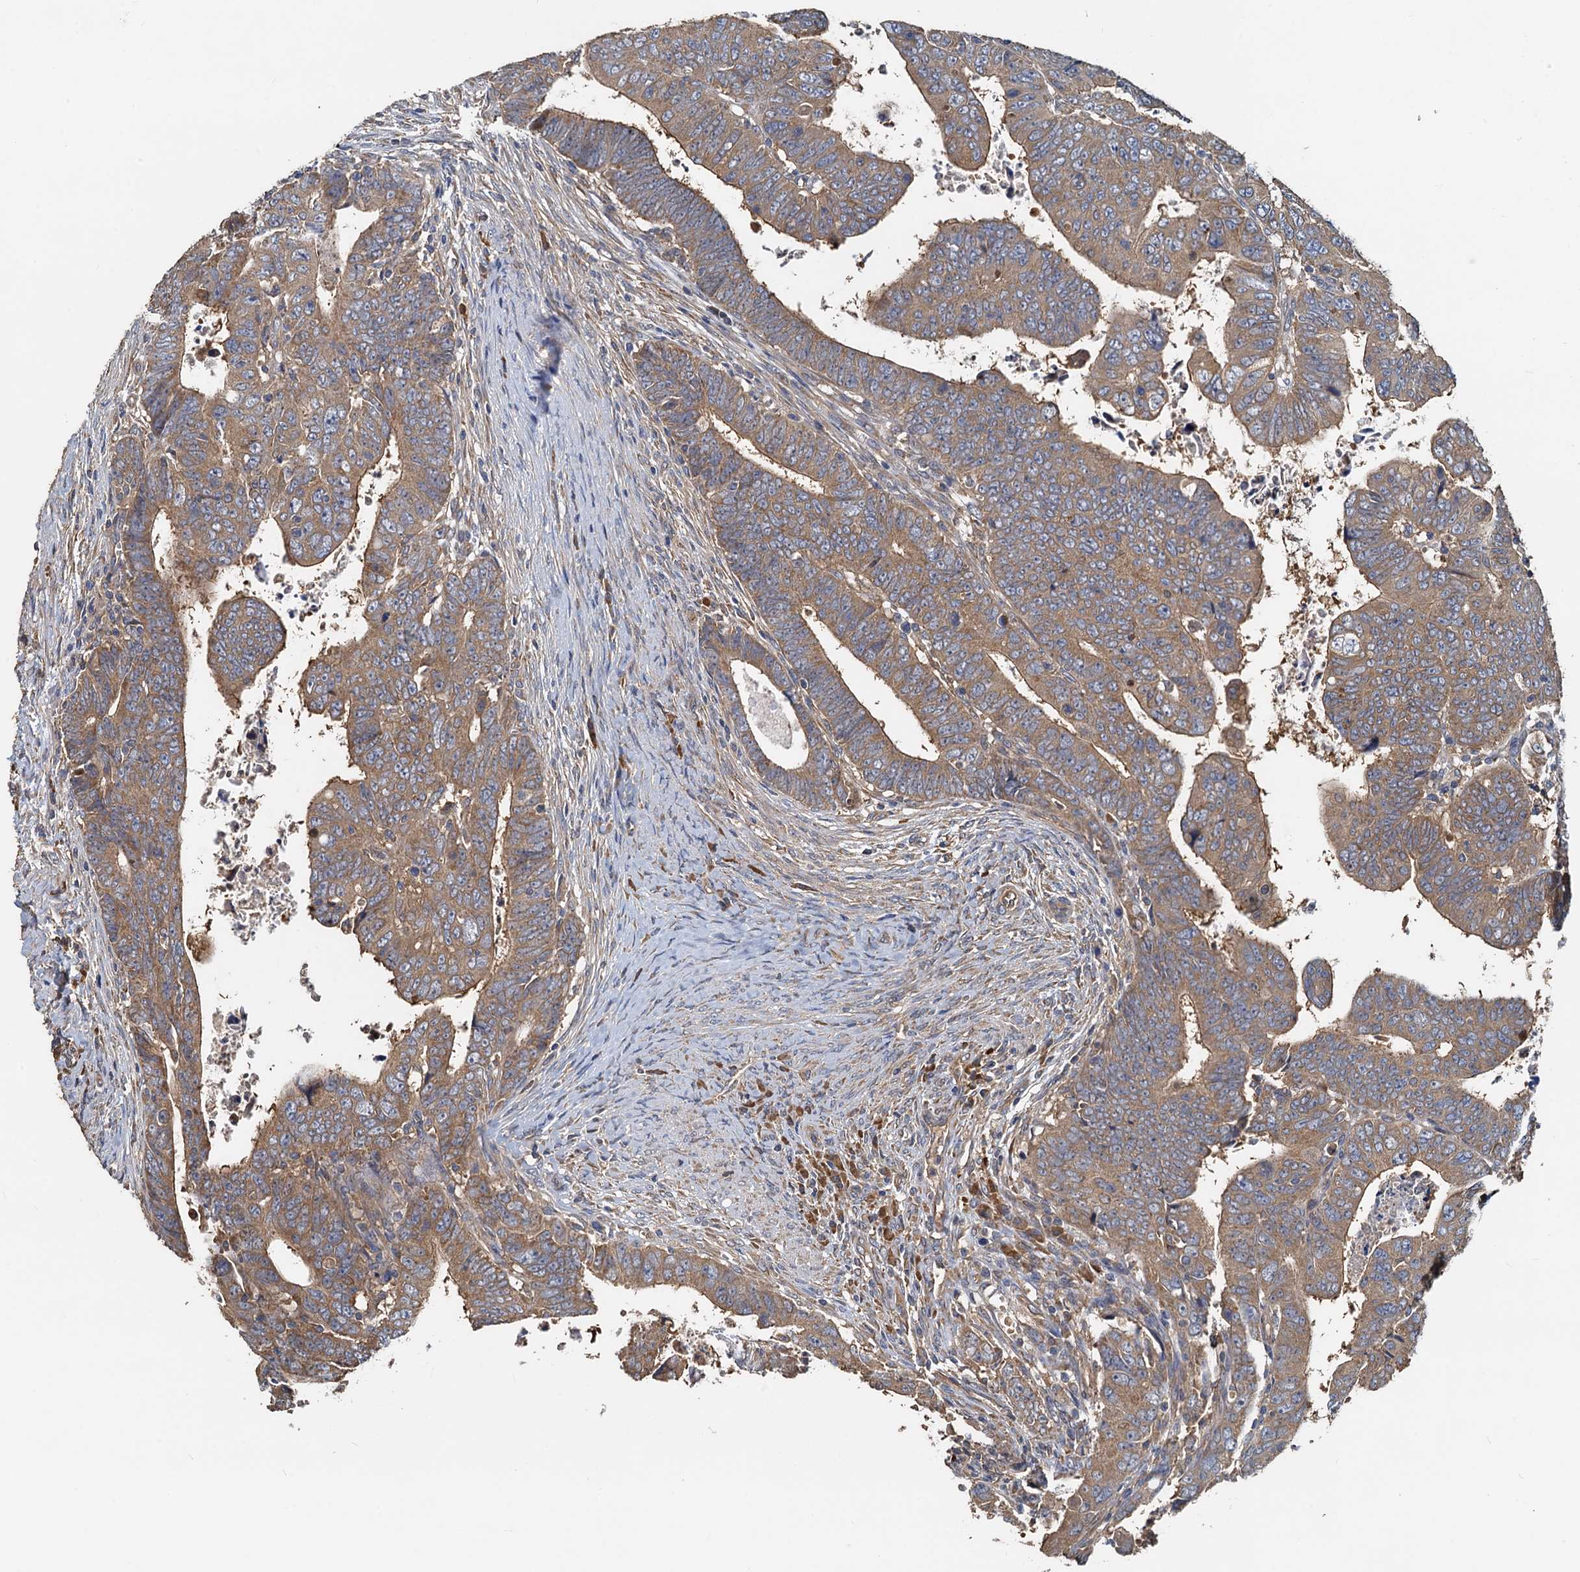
{"staining": {"intensity": "moderate", "quantity": ">75%", "location": "cytoplasmic/membranous"}, "tissue": "colorectal cancer", "cell_type": "Tumor cells", "image_type": "cancer", "snomed": [{"axis": "morphology", "description": "Normal tissue, NOS"}, {"axis": "morphology", "description": "Adenocarcinoma, NOS"}, {"axis": "topography", "description": "Rectum"}], "caption": "This image displays adenocarcinoma (colorectal) stained with IHC to label a protein in brown. The cytoplasmic/membranous of tumor cells show moderate positivity for the protein. Nuclei are counter-stained blue.", "gene": "HYI", "patient": {"sex": "female", "age": 65}}